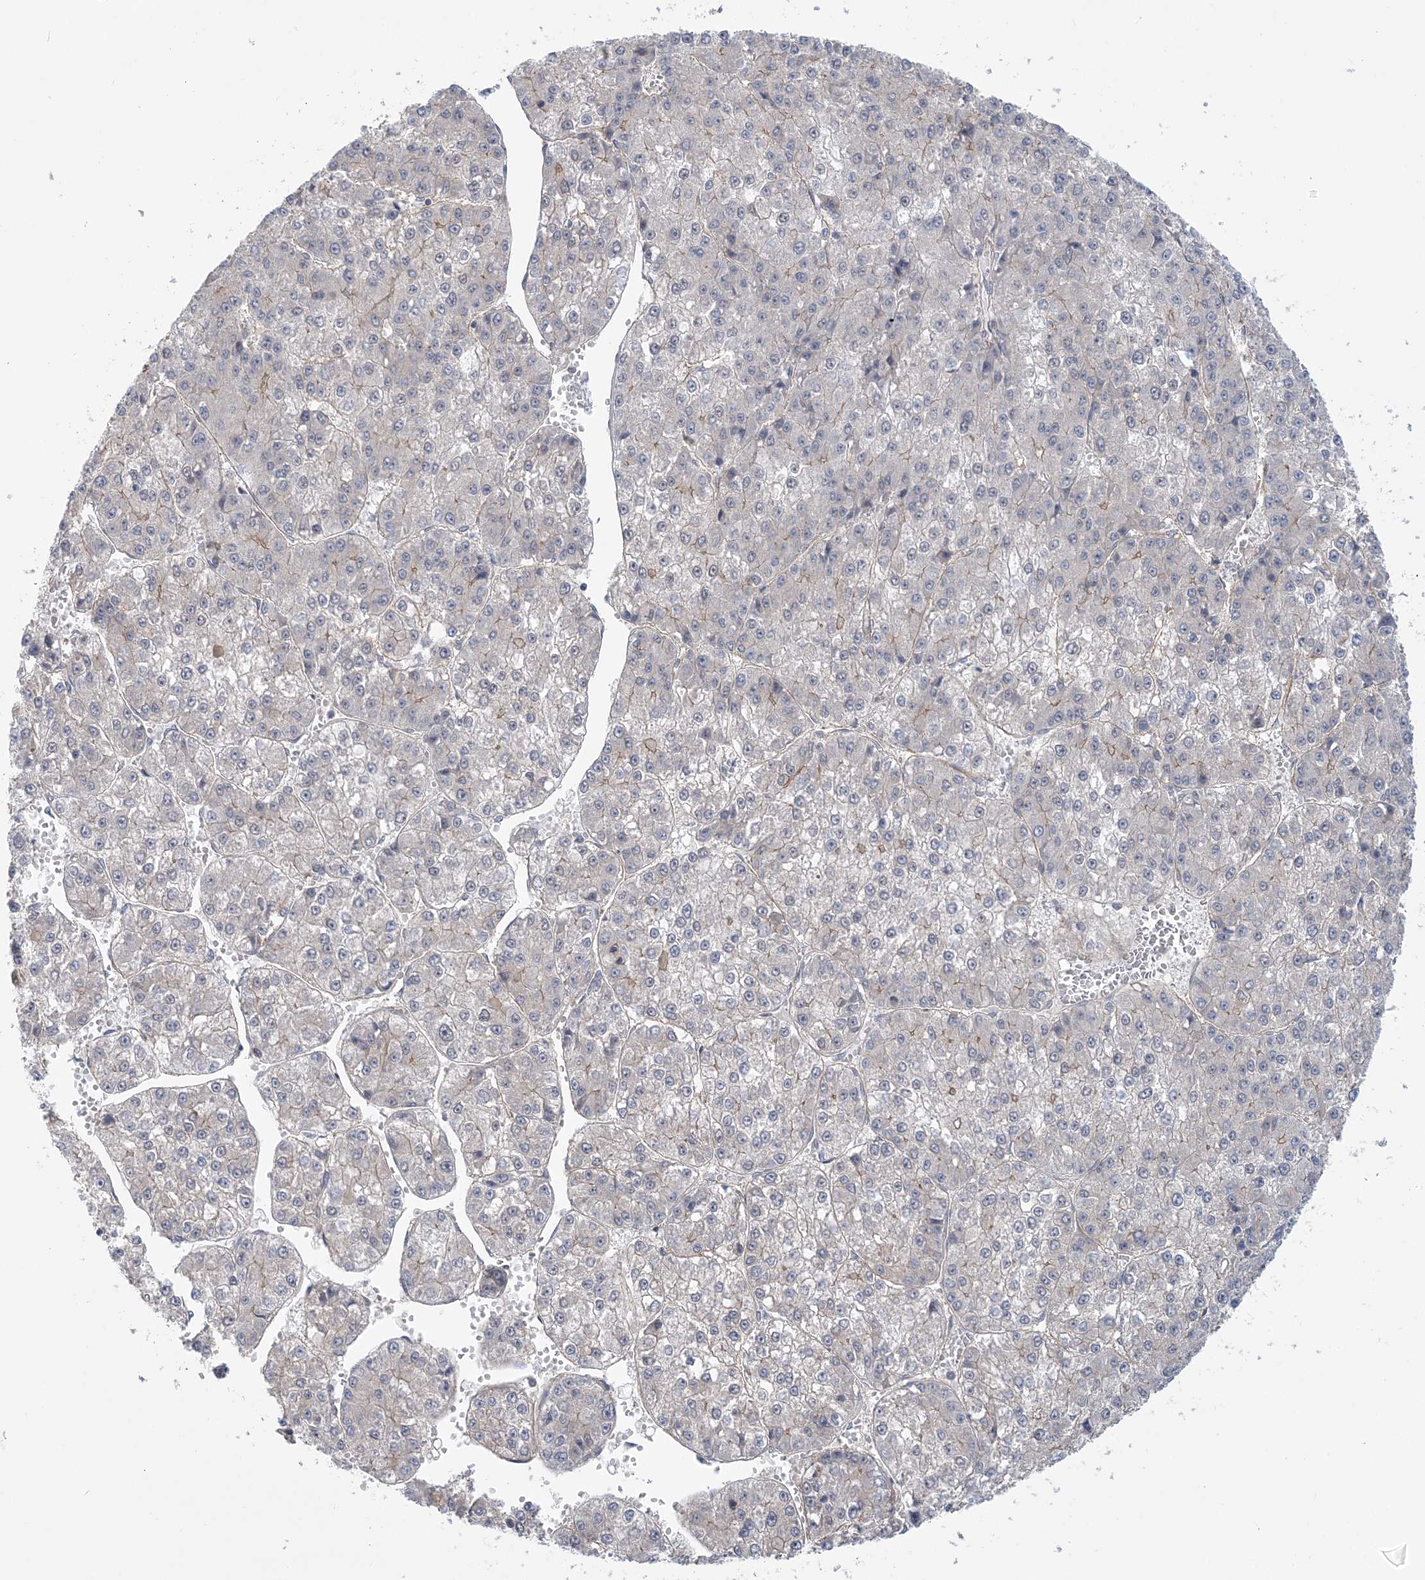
{"staining": {"intensity": "negative", "quantity": "none", "location": "none"}, "tissue": "liver cancer", "cell_type": "Tumor cells", "image_type": "cancer", "snomed": [{"axis": "morphology", "description": "Carcinoma, Hepatocellular, NOS"}, {"axis": "topography", "description": "Liver"}], "caption": "Protein analysis of liver cancer (hepatocellular carcinoma) shows no significant expression in tumor cells.", "gene": "RAI14", "patient": {"sex": "female", "age": 73}}